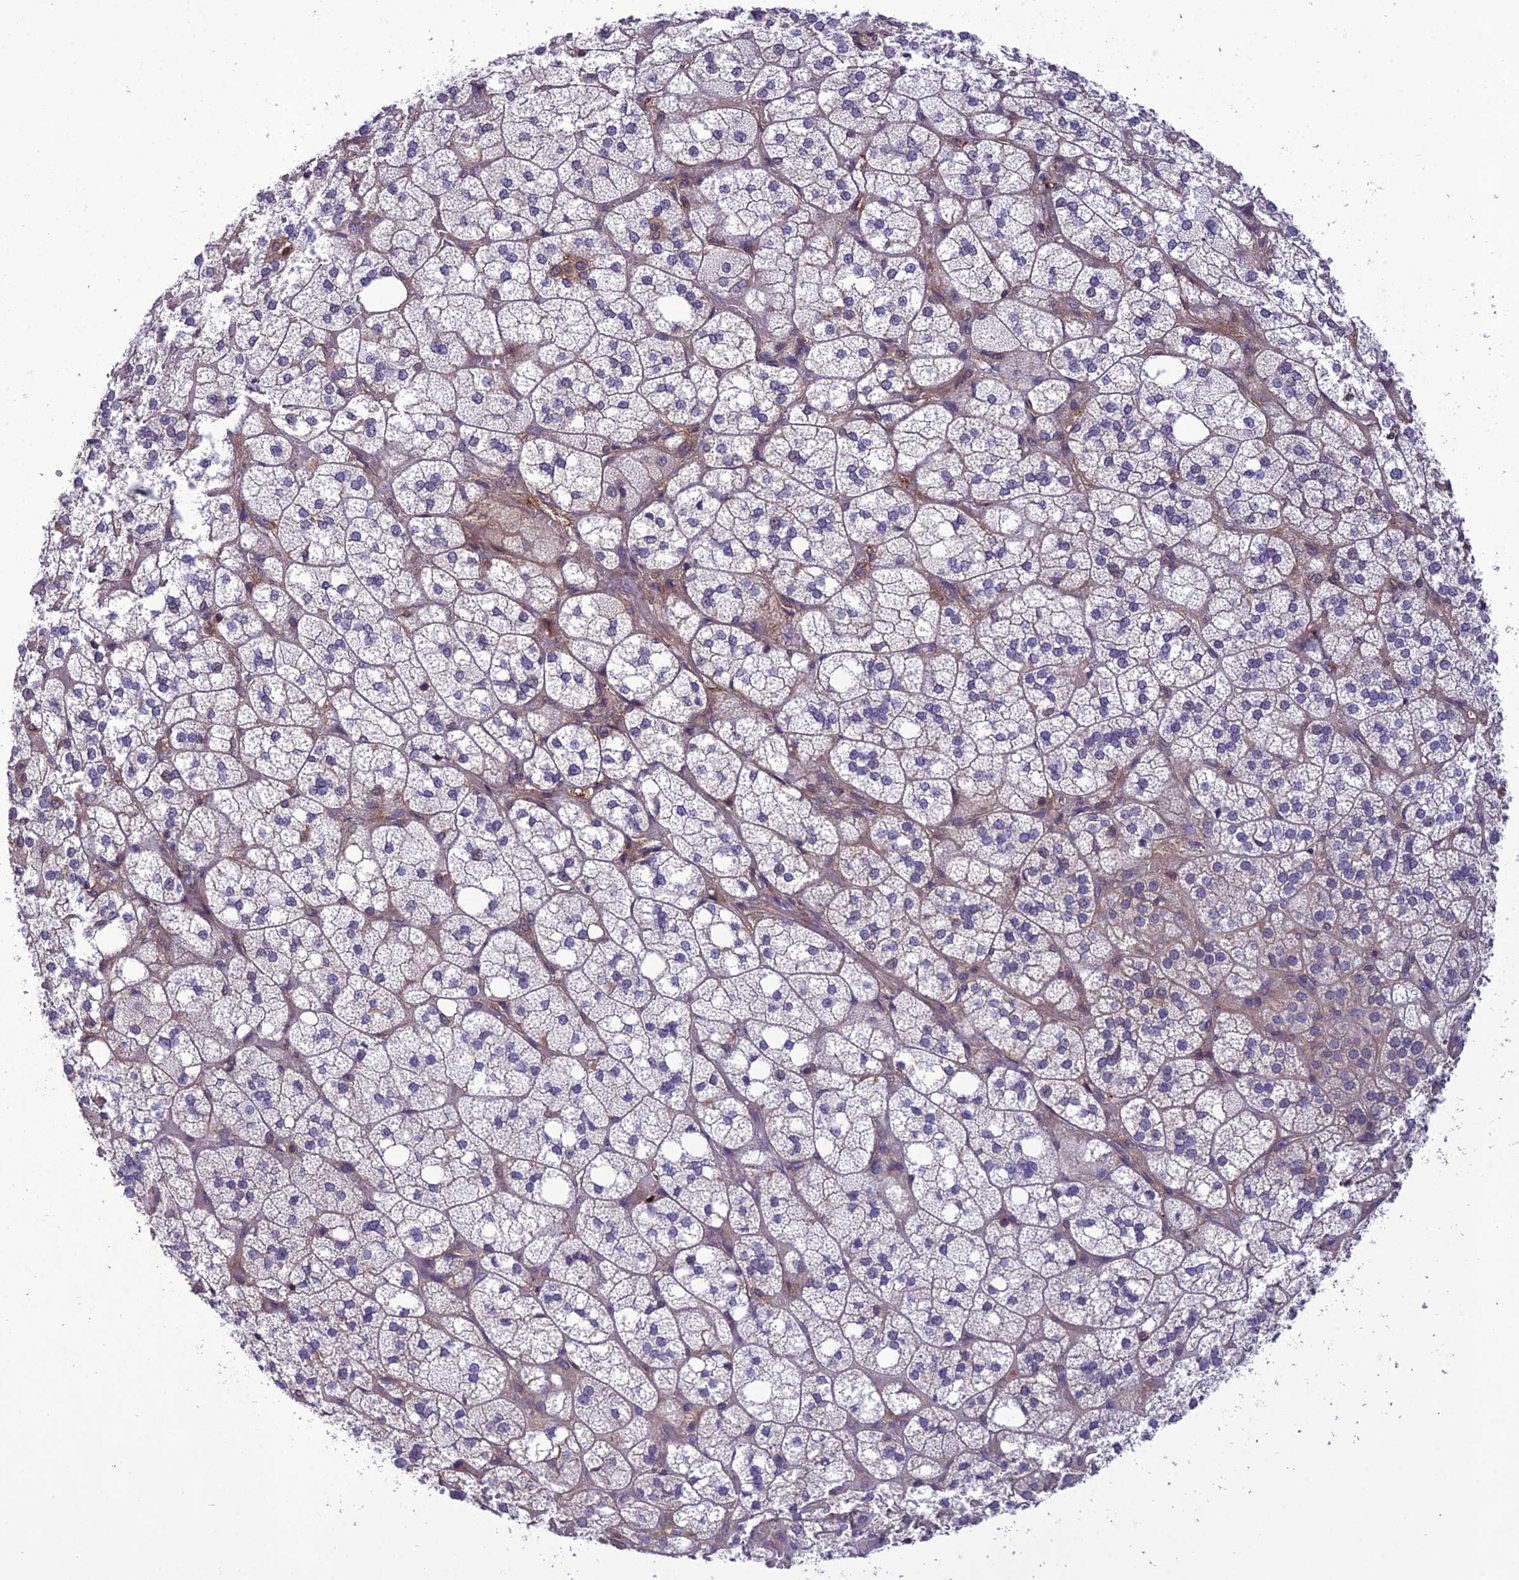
{"staining": {"intensity": "negative", "quantity": "none", "location": "none"}, "tissue": "adrenal gland", "cell_type": "Glandular cells", "image_type": "normal", "snomed": [{"axis": "morphology", "description": "Normal tissue, NOS"}, {"axis": "topography", "description": "Adrenal gland"}], "caption": "Immunohistochemistry (IHC) photomicrograph of unremarkable human adrenal gland stained for a protein (brown), which demonstrates no staining in glandular cells.", "gene": "GDF6", "patient": {"sex": "male", "age": 61}}